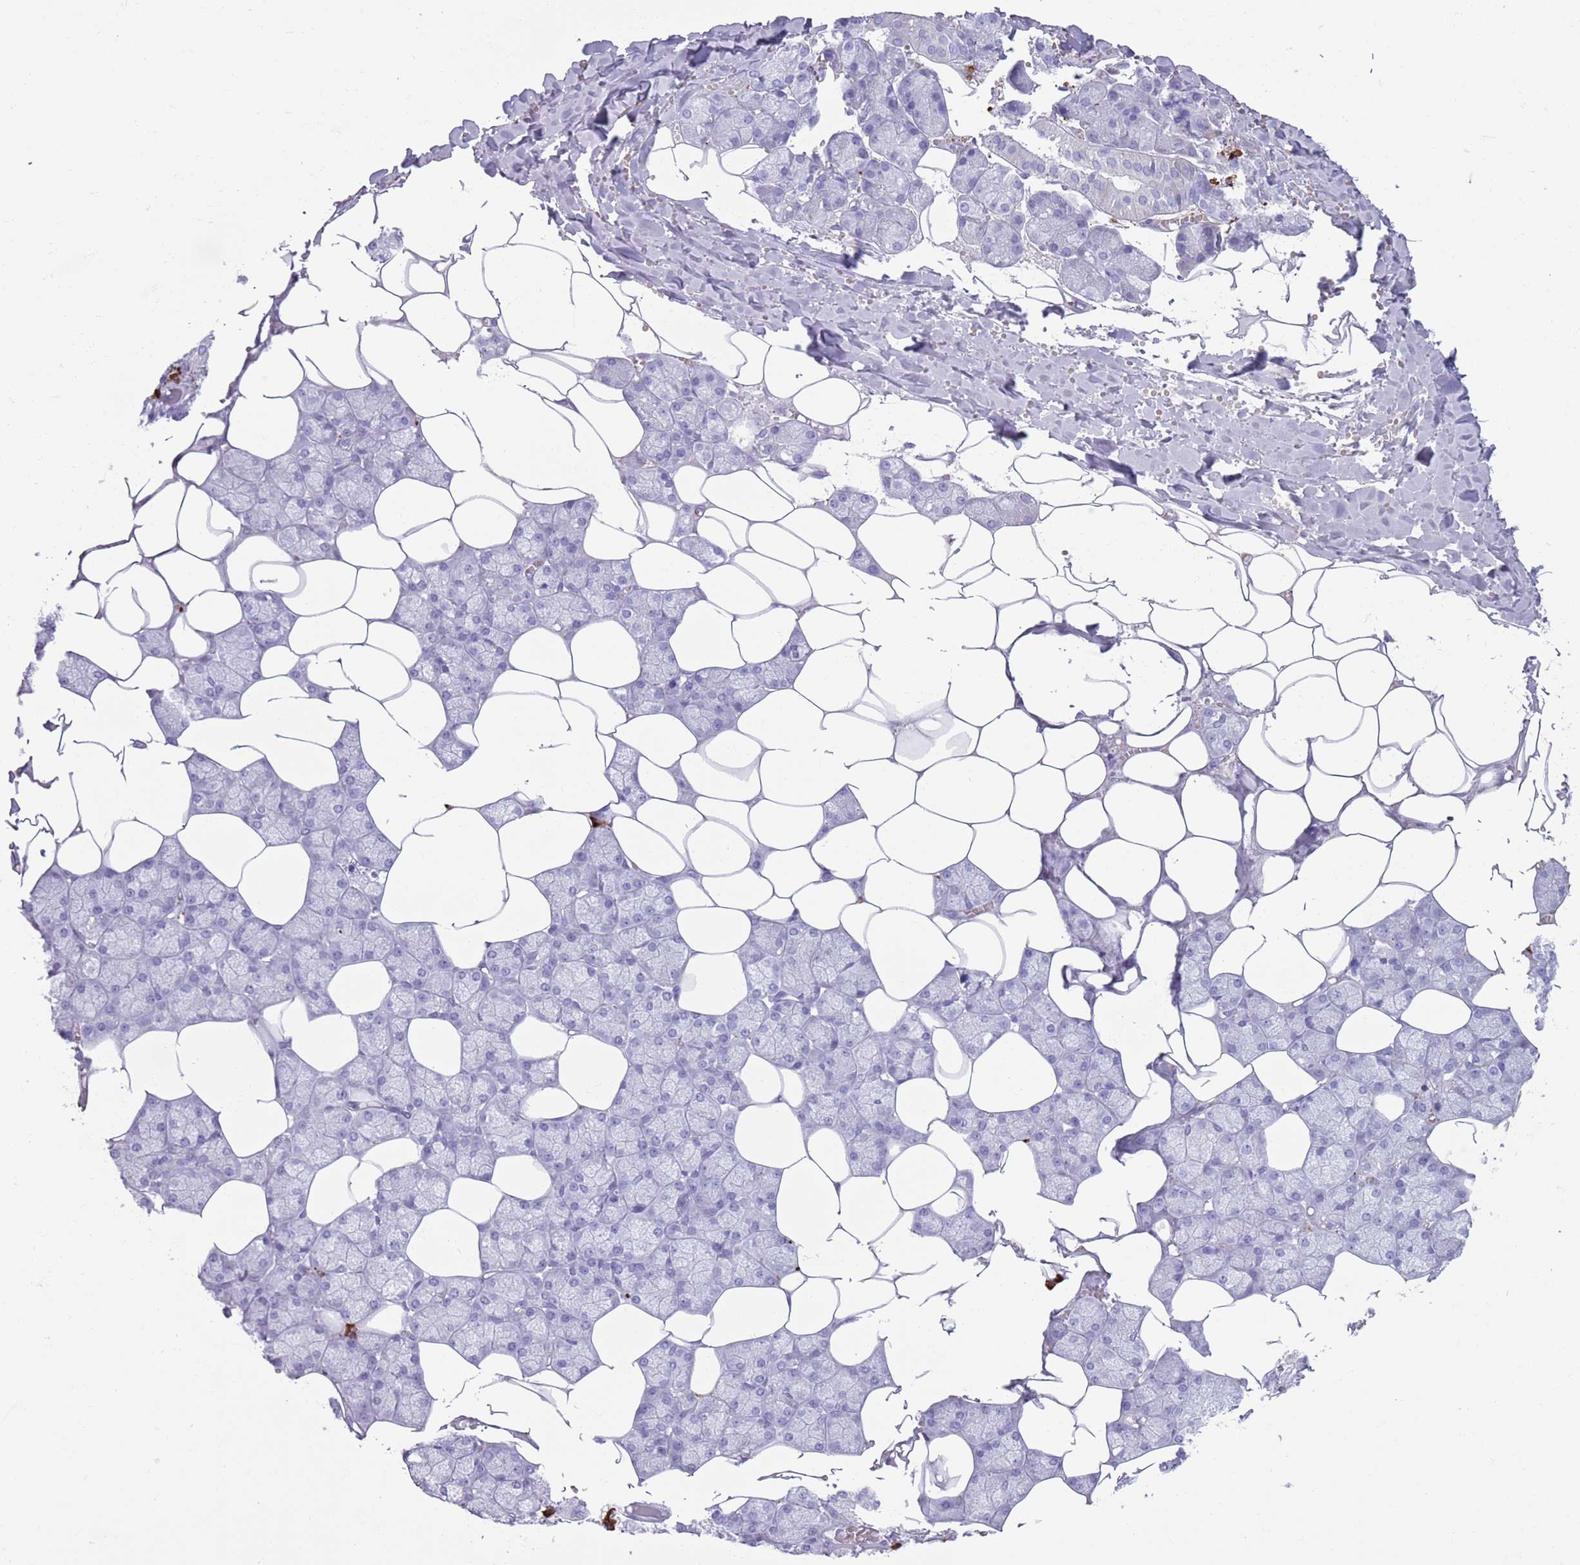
{"staining": {"intensity": "negative", "quantity": "none", "location": "none"}, "tissue": "salivary gland", "cell_type": "Glandular cells", "image_type": "normal", "snomed": [{"axis": "morphology", "description": "Normal tissue, NOS"}, {"axis": "topography", "description": "Salivary gland"}], "caption": "Immunohistochemistry (IHC) photomicrograph of benign salivary gland stained for a protein (brown), which exhibits no staining in glandular cells. (Brightfield microscopy of DAB (3,3'-diaminobenzidine) immunohistochemistry at high magnification).", "gene": "ENSG00000263020", "patient": {"sex": "male", "age": 62}}